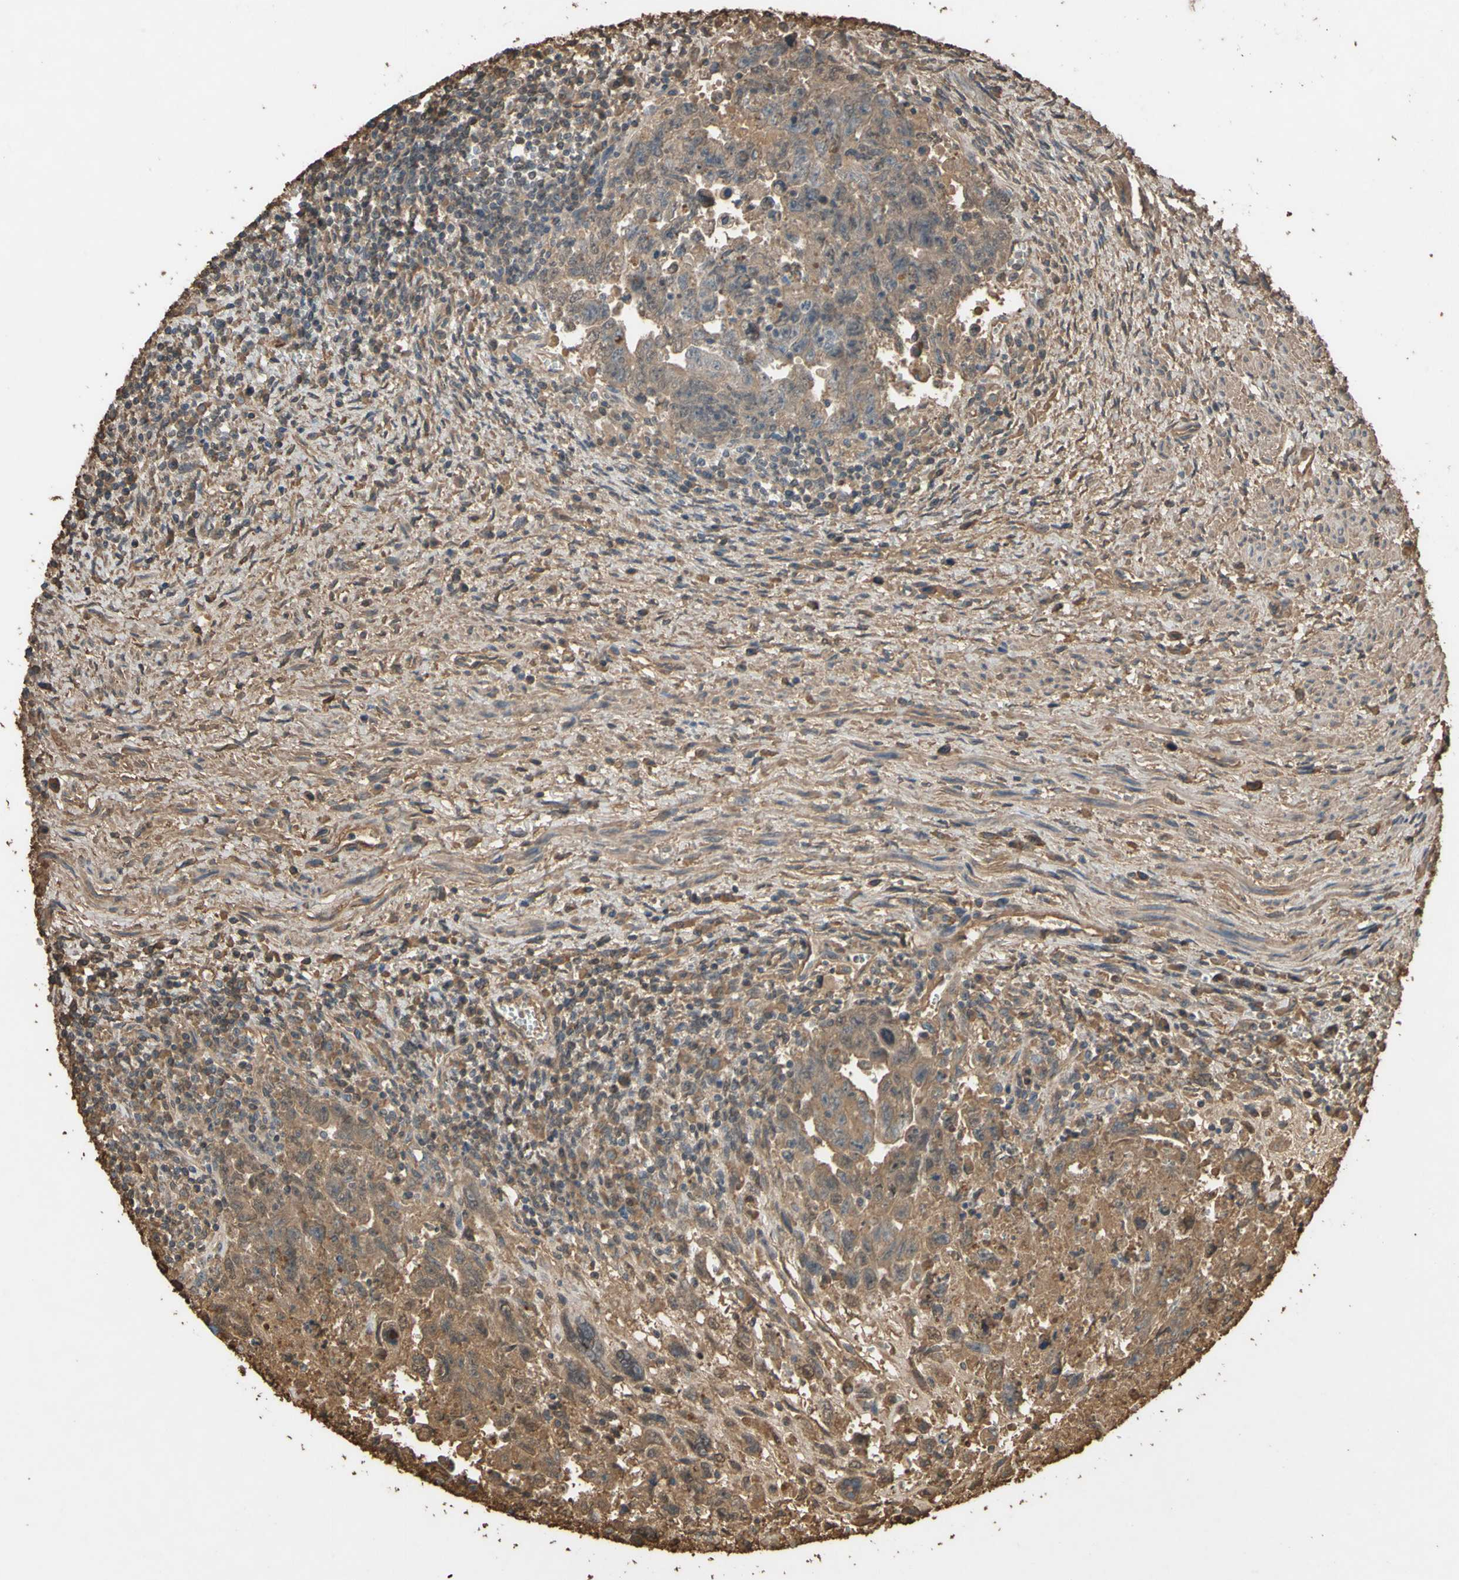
{"staining": {"intensity": "moderate", "quantity": ">75%", "location": "cytoplasmic/membranous"}, "tissue": "testis cancer", "cell_type": "Tumor cells", "image_type": "cancer", "snomed": [{"axis": "morphology", "description": "Carcinoma, Embryonal, NOS"}, {"axis": "topography", "description": "Testis"}], "caption": "Testis cancer (embryonal carcinoma) was stained to show a protein in brown. There is medium levels of moderate cytoplasmic/membranous staining in about >75% of tumor cells.", "gene": "PTGDS", "patient": {"sex": "male", "age": 28}}